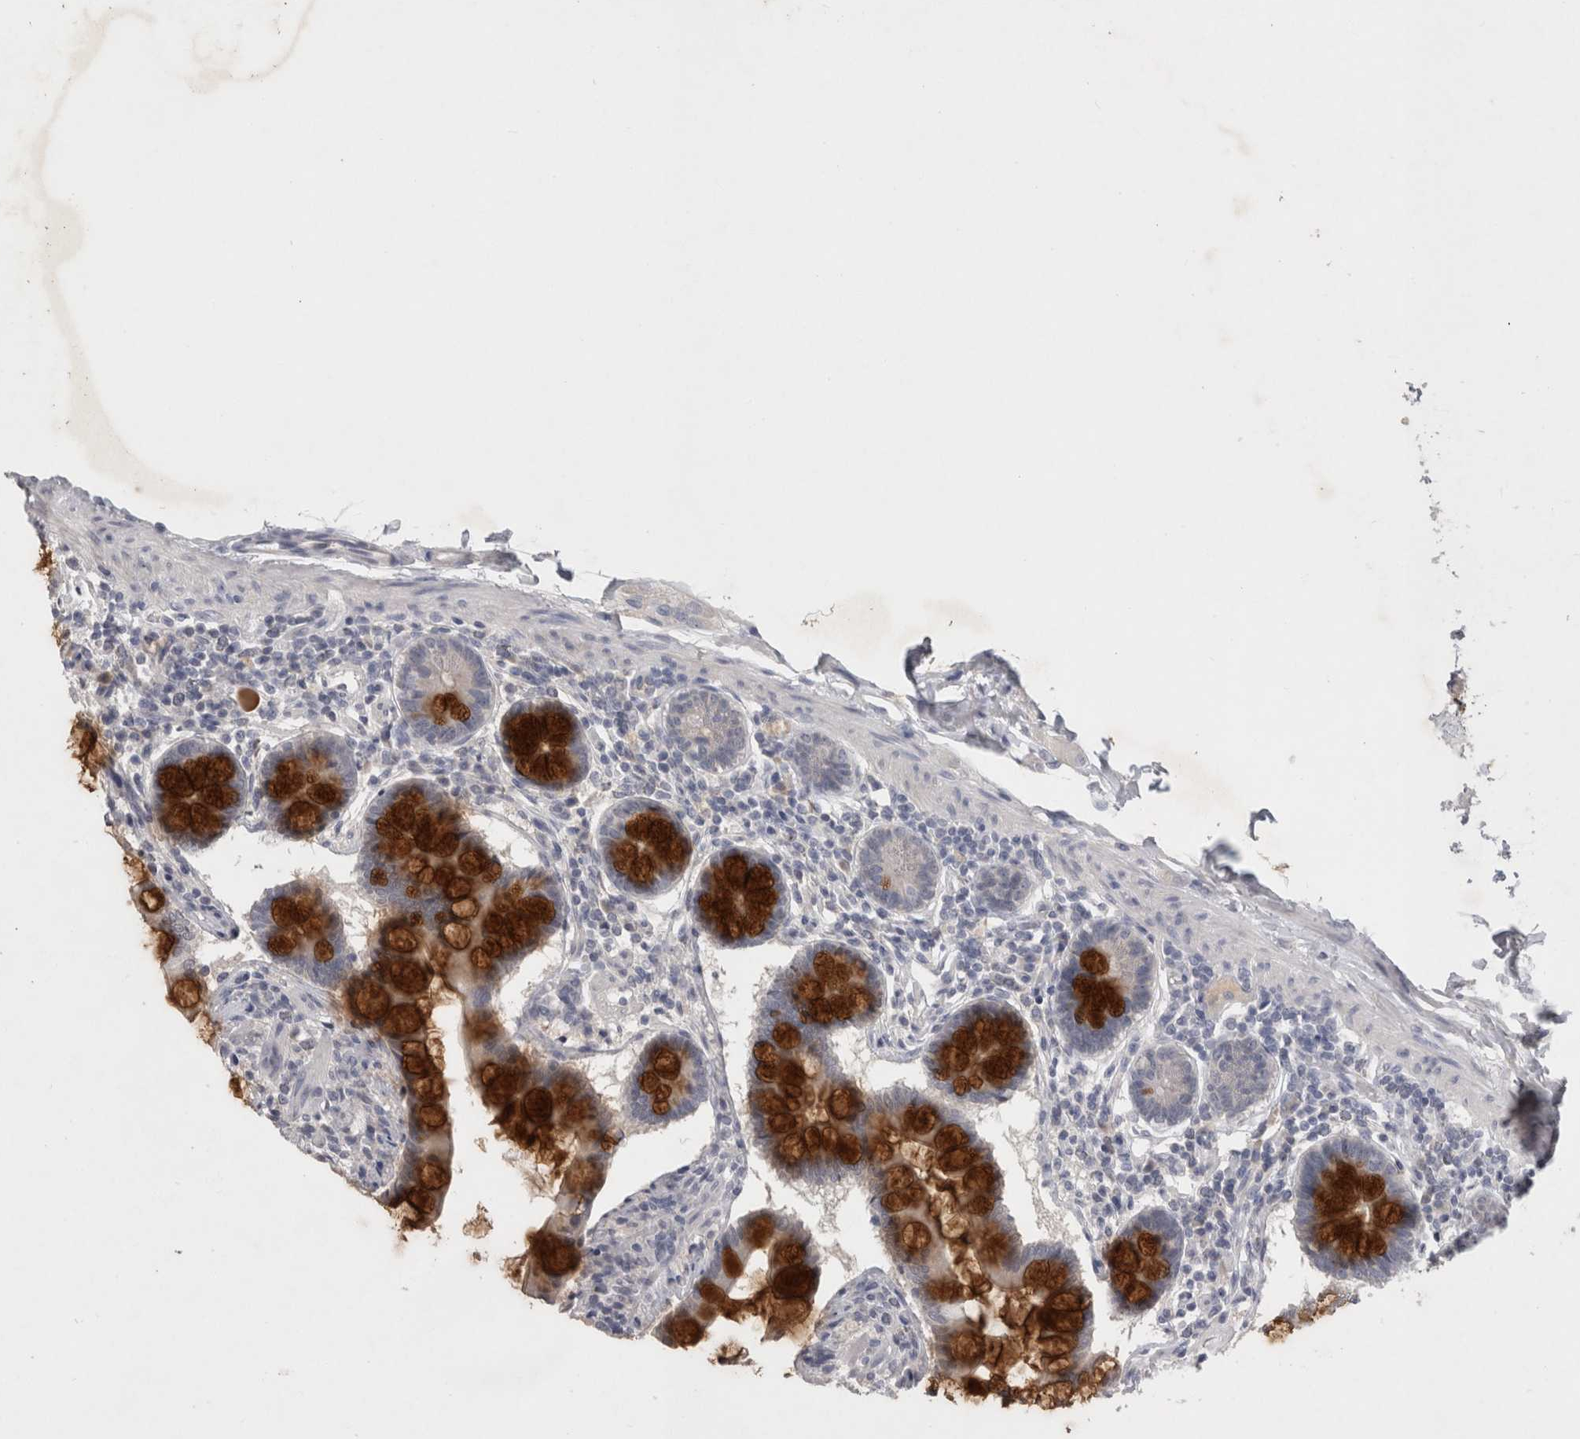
{"staining": {"intensity": "strong", "quantity": "25%-75%", "location": "cytoplasmic/membranous"}, "tissue": "small intestine", "cell_type": "Glandular cells", "image_type": "normal", "snomed": [{"axis": "morphology", "description": "Normal tissue, NOS"}, {"axis": "topography", "description": "Small intestine"}], "caption": "Strong cytoplasmic/membranous protein positivity is seen in about 25%-75% of glandular cells in small intestine.", "gene": "SLC22A11", "patient": {"sex": "male", "age": 41}}